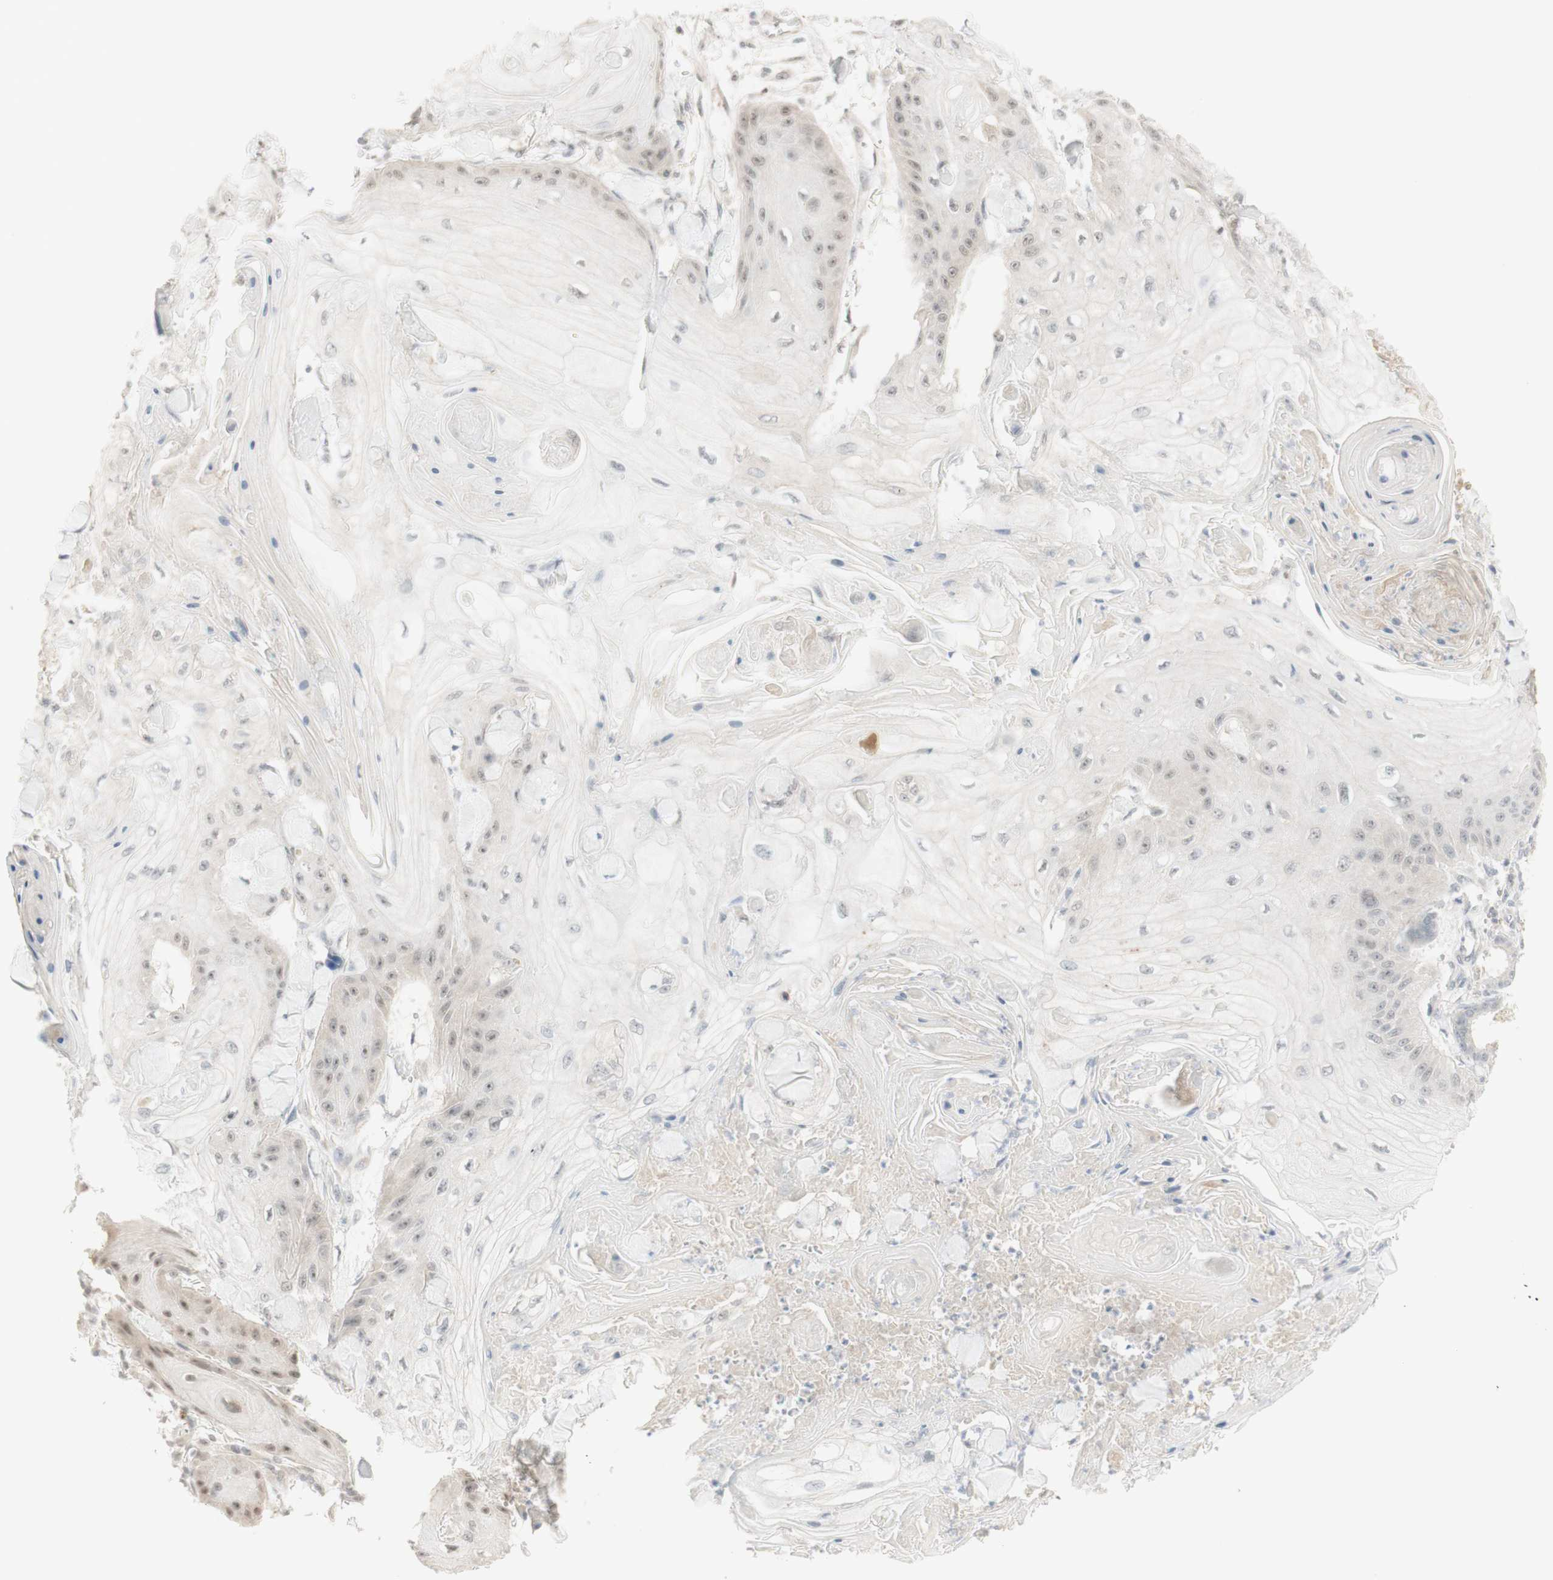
{"staining": {"intensity": "weak", "quantity": ">75%", "location": "cytoplasmic/membranous,nuclear"}, "tissue": "skin cancer", "cell_type": "Tumor cells", "image_type": "cancer", "snomed": [{"axis": "morphology", "description": "Squamous cell carcinoma, NOS"}, {"axis": "topography", "description": "Skin"}], "caption": "DAB immunohistochemical staining of skin cancer (squamous cell carcinoma) exhibits weak cytoplasmic/membranous and nuclear protein positivity in about >75% of tumor cells.", "gene": "PLCD4", "patient": {"sex": "male", "age": 74}}